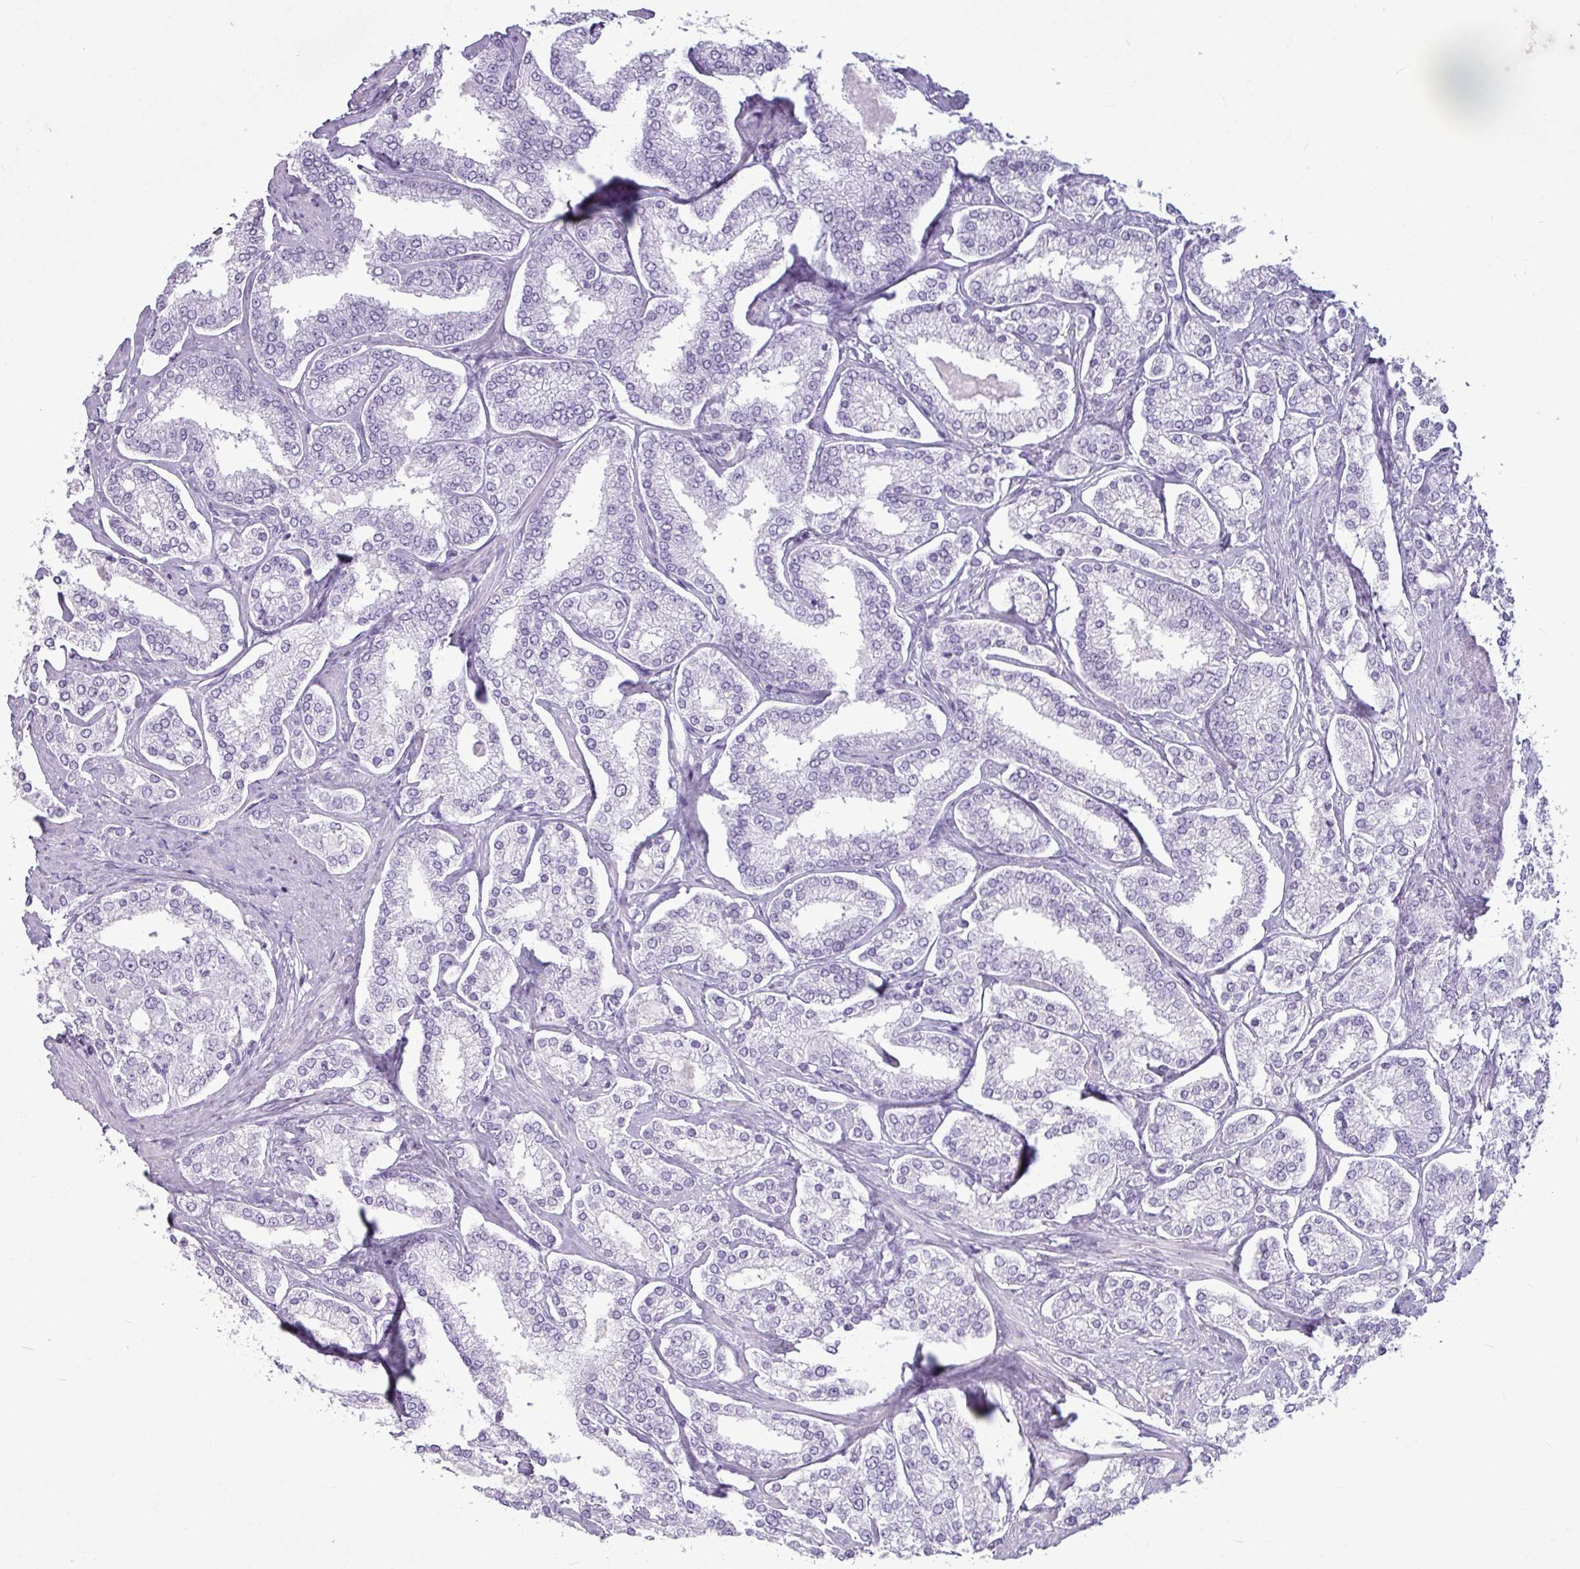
{"staining": {"intensity": "negative", "quantity": "none", "location": "none"}, "tissue": "prostate cancer", "cell_type": "Tumor cells", "image_type": "cancer", "snomed": [{"axis": "morphology", "description": "Normal tissue, NOS"}, {"axis": "morphology", "description": "Adenocarcinoma, High grade"}, {"axis": "topography", "description": "Prostate"}], "caption": "Prostate high-grade adenocarcinoma was stained to show a protein in brown. There is no significant expression in tumor cells. (Immunohistochemistry, brightfield microscopy, high magnification).", "gene": "AMY1B", "patient": {"sex": "male", "age": 83}}